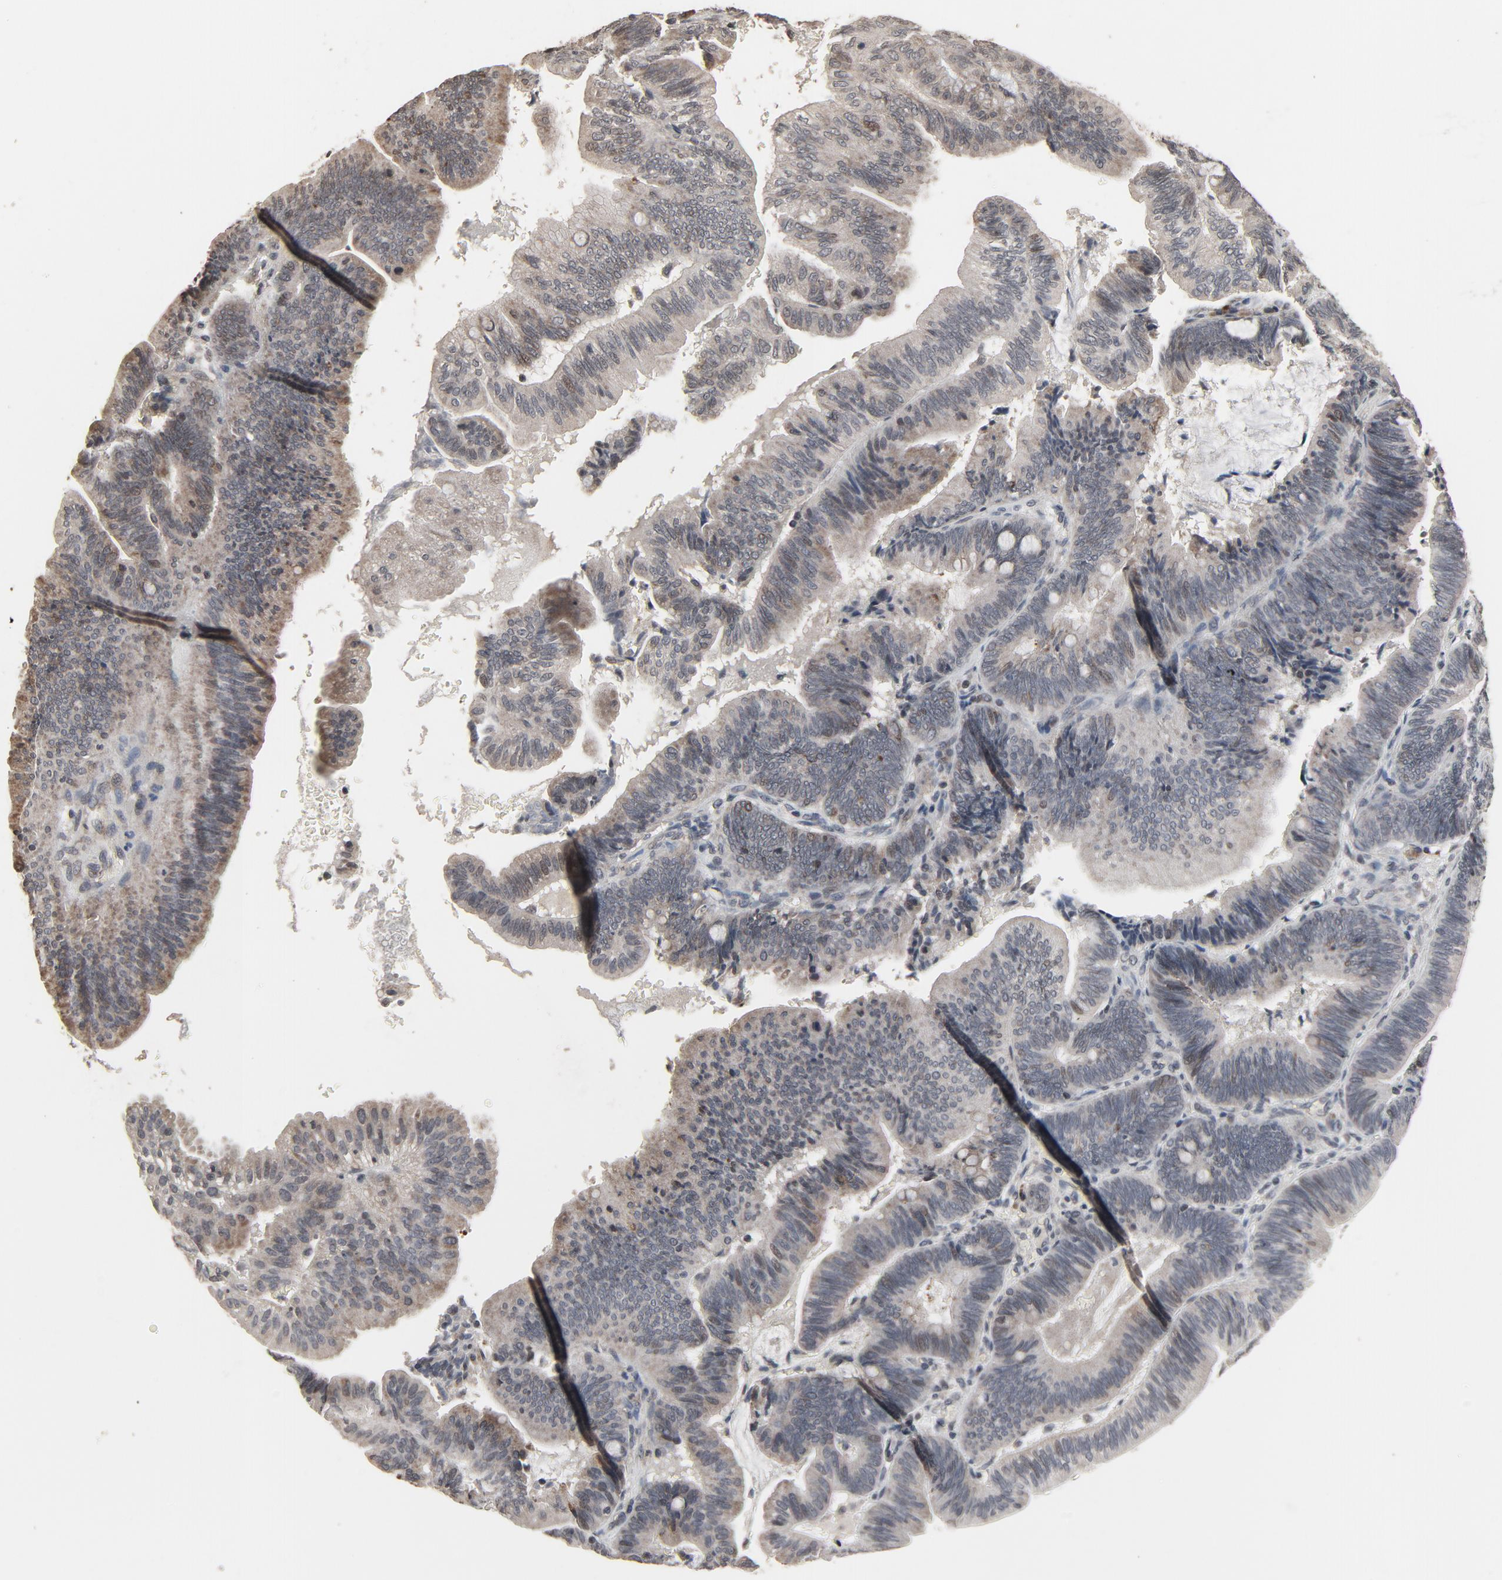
{"staining": {"intensity": "moderate", "quantity": ">75%", "location": "cytoplasmic/membranous,nuclear"}, "tissue": "pancreatic cancer", "cell_type": "Tumor cells", "image_type": "cancer", "snomed": [{"axis": "morphology", "description": "Adenocarcinoma, NOS"}, {"axis": "topography", "description": "Pancreas"}], "caption": "IHC image of neoplastic tissue: pancreatic adenocarcinoma stained using immunohistochemistry demonstrates medium levels of moderate protein expression localized specifically in the cytoplasmic/membranous and nuclear of tumor cells, appearing as a cytoplasmic/membranous and nuclear brown color.", "gene": "POM121", "patient": {"sex": "male", "age": 82}}